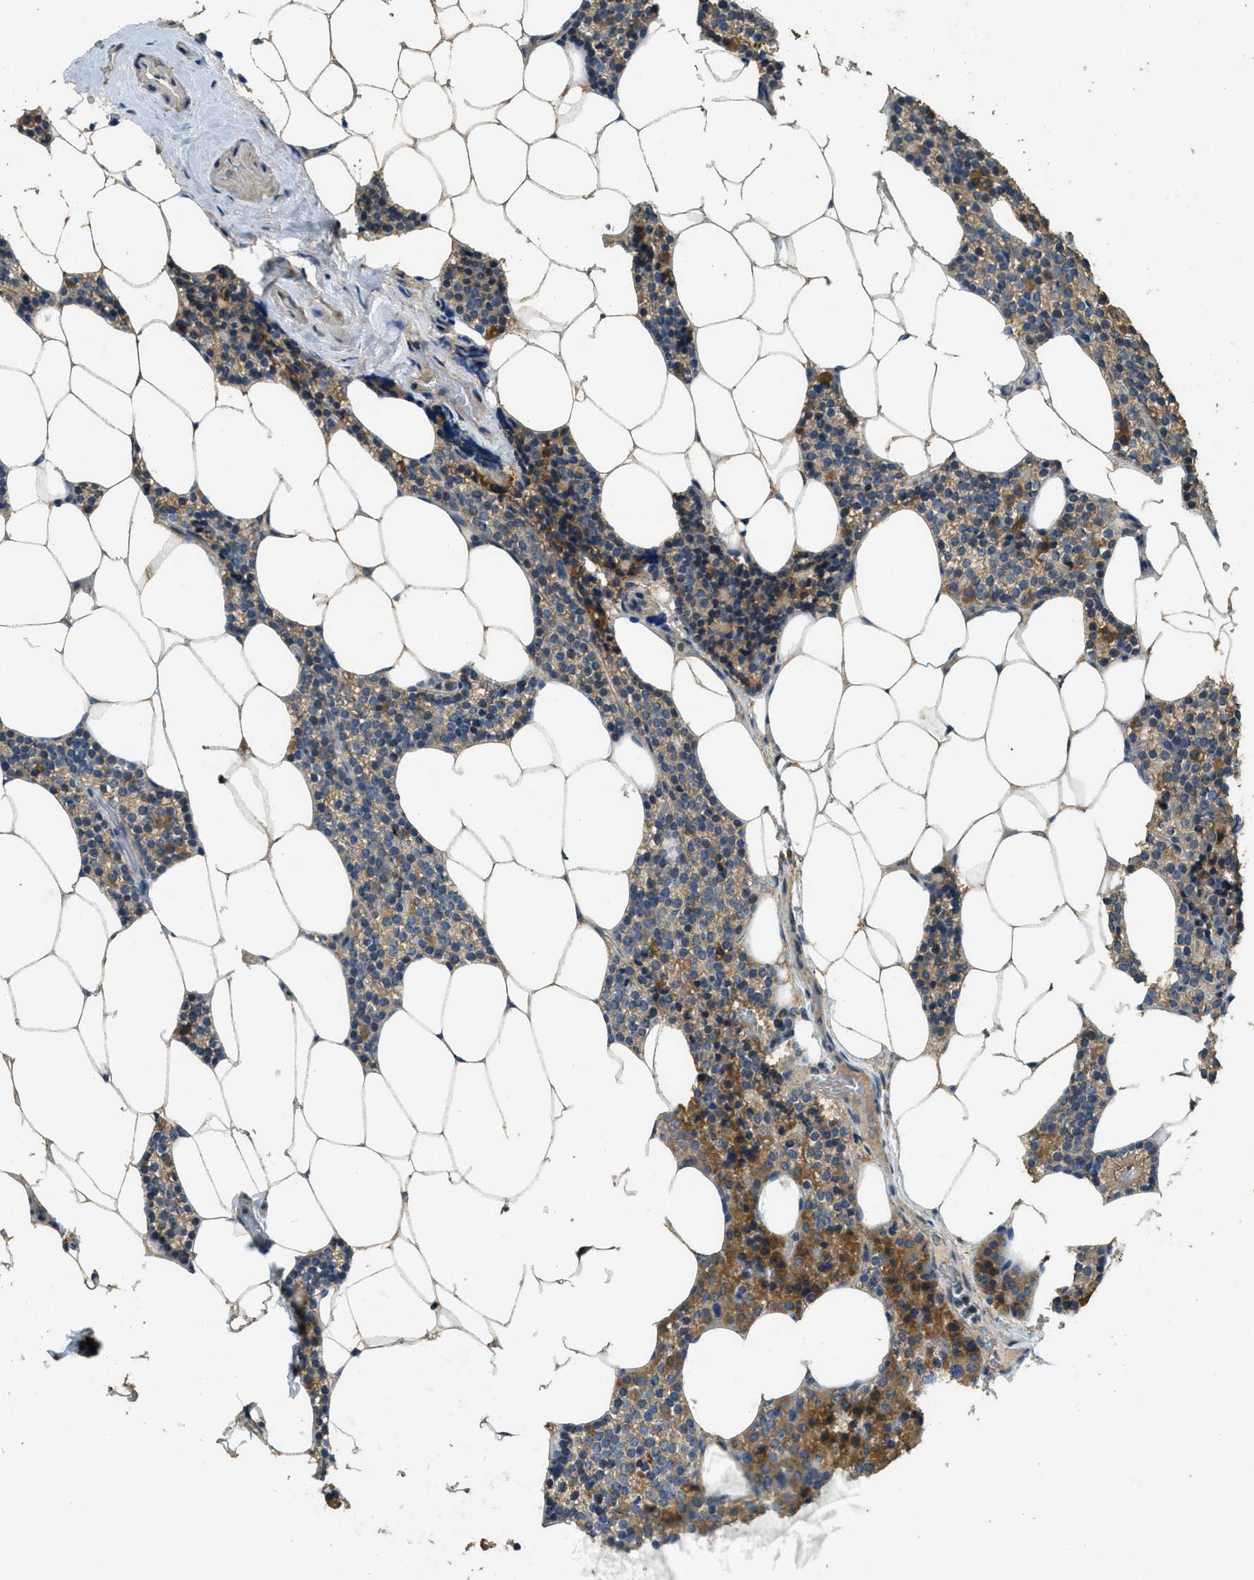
{"staining": {"intensity": "moderate", "quantity": ">75%", "location": "cytoplasmic/membranous"}, "tissue": "parathyroid gland", "cell_type": "Glandular cells", "image_type": "normal", "snomed": [{"axis": "morphology", "description": "Normal tissue, NOS"}, {"axis": "morphology", "description": "Adenoma, NOS"}, {"axis": "topography", "description": "Parathyroid gland"}], "caption": "Immunohistochemical staining of normal parathyroid gland exhibits medium levels of moderate cytoplasmic/membranous positivity in approximately >75% of glandular cells. (brown staining indicates protein expression, while blue staining denotes nuclei).", "gene": "CD276", "patient": {"sex": "female", "age": 70}}